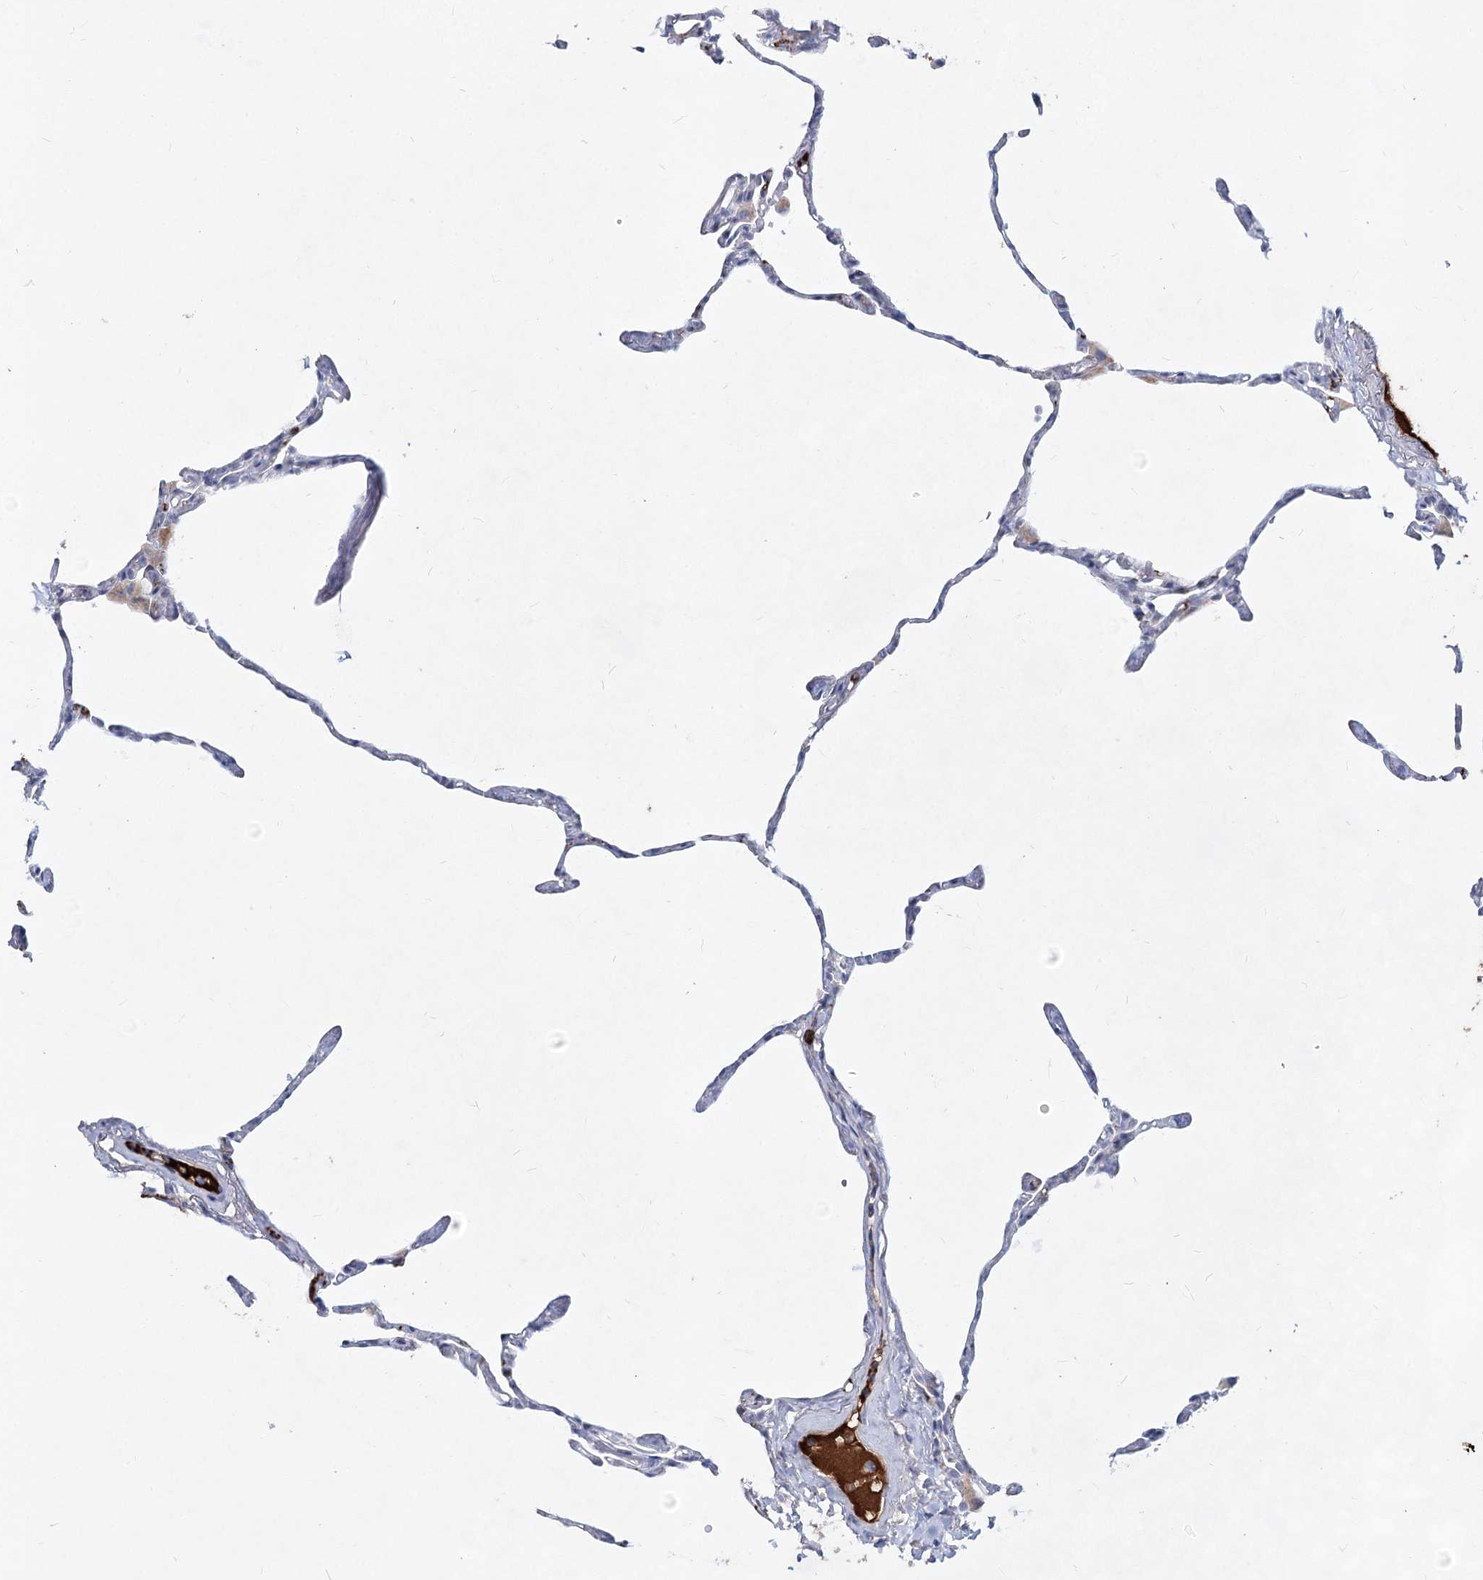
{"staining": {"intensity": "negative", "quantity": "none", "location": "none"}, "tissue": "lung", "cell_type": "Alveolar cells", "image_type": "normal", "snomed": [{"axis": "morphology", "description": "Normal tissue, NOS"}, {"axis": "topography", "description": "Lung"}], "caption": "A high-resolution histopathology image shows immunohistochemistry (IHC) staining of benign lung, which shows no significant positivity in alveolar cells. (DAB immunohistochemistry, high magnification).", "gene": "TASOR2", "patient": {"sex": "male", "age": 65}}